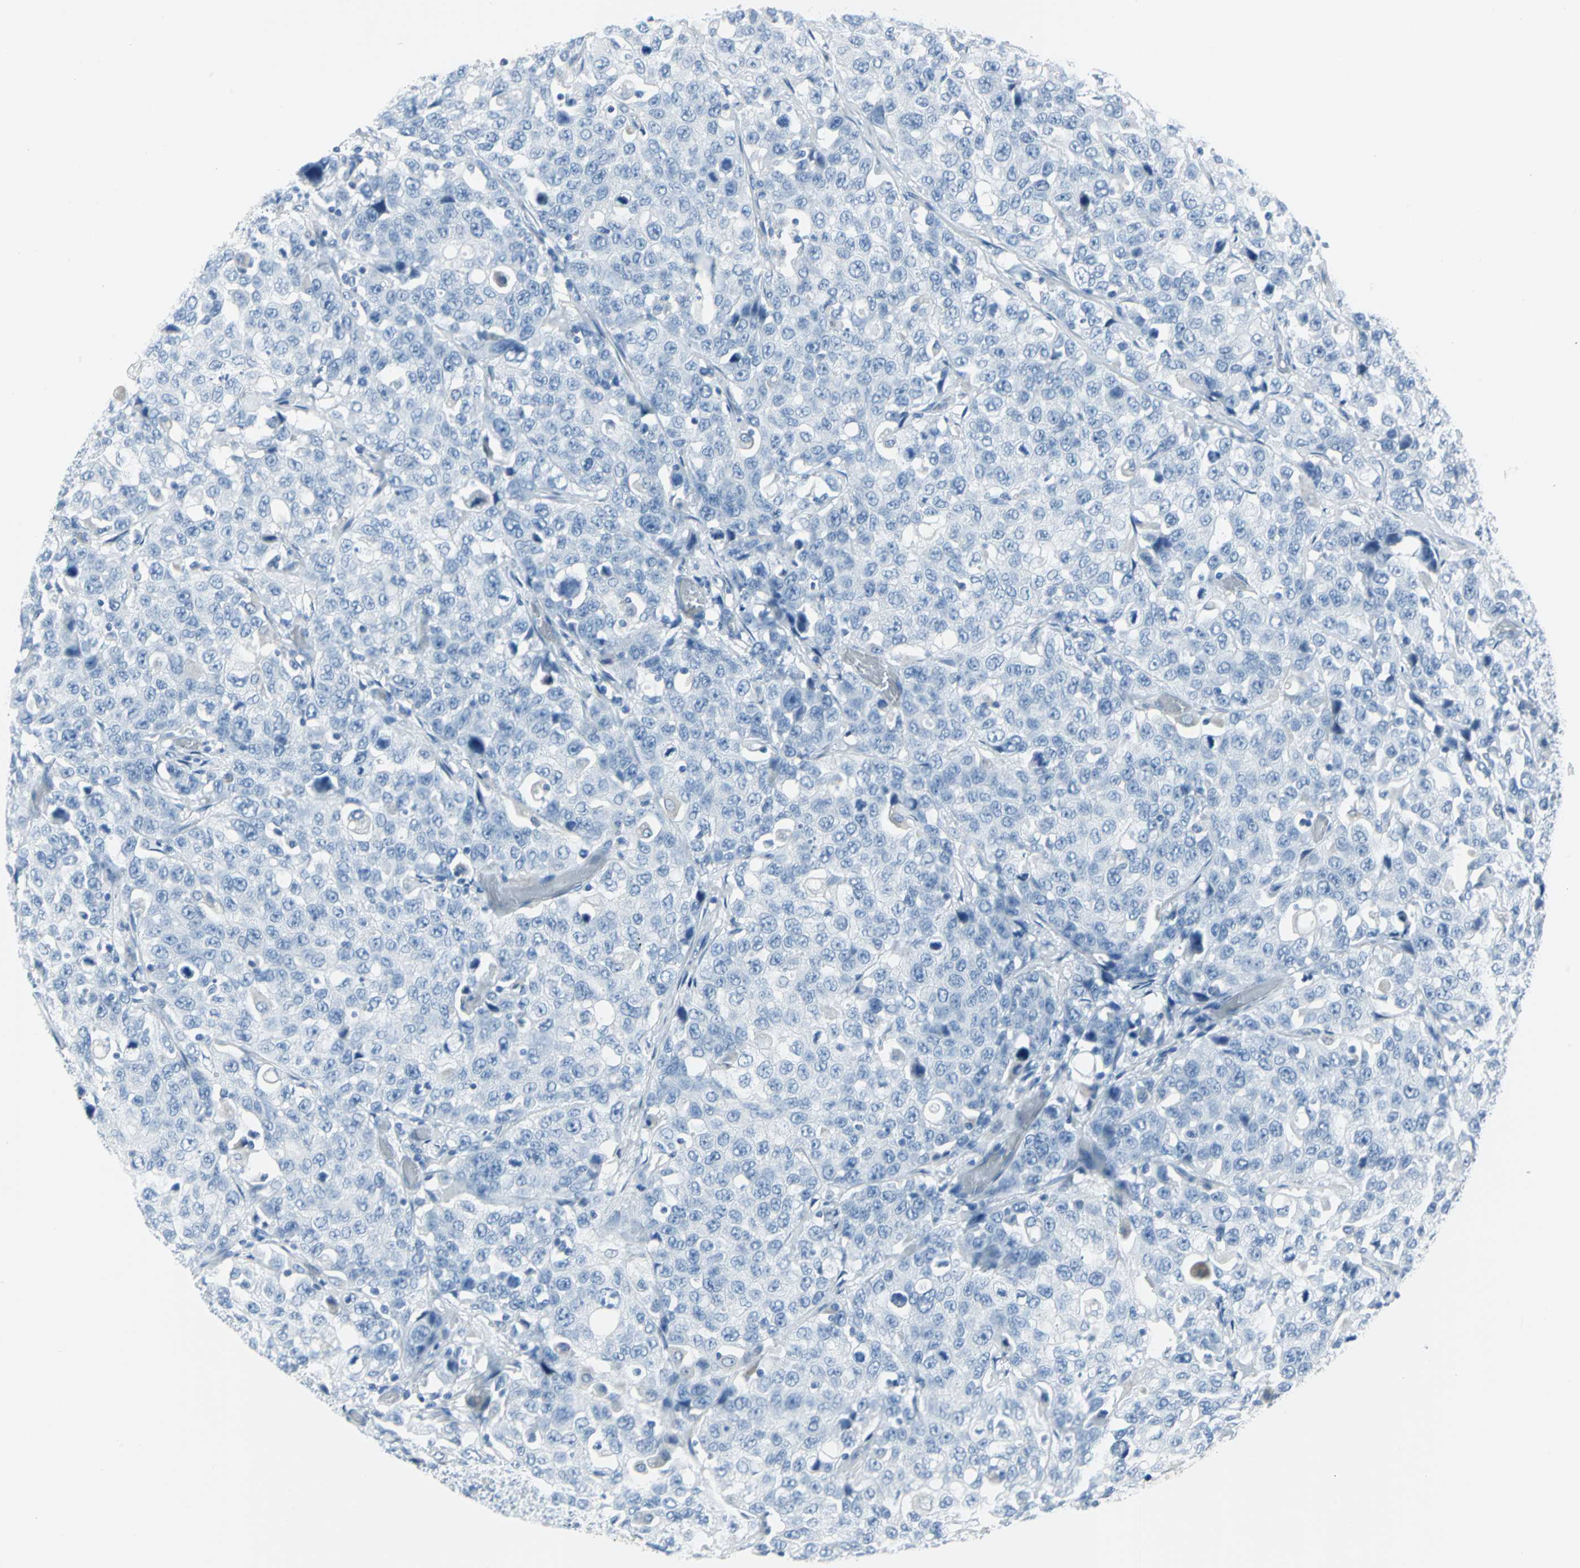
{"staining": {"intensity": "negative", "quantity": "none", "location": "none"}, "tissue": "stomach cancer", "cell_type": "Tumor cells", "image_type": "cancer", "snomed": [{"axis": "morphology", "description": "Normal tissue, NOS"}, {"axis": "morphology", "description": "Adenocarcinoma, NOS"}, {"axis": "topography", "description": "Stomach"}], "caption": "Stomach adenocarcinoma was stained to show a protein in brown. There is no significant staining in tumor cells. (DAB (3,3'-diaminobenzidine) immunohistochemistry (IHC) with hematoxylin counter stain).", "gene": "CYB5A", "patient": {"sex": "male", "age": 48}}